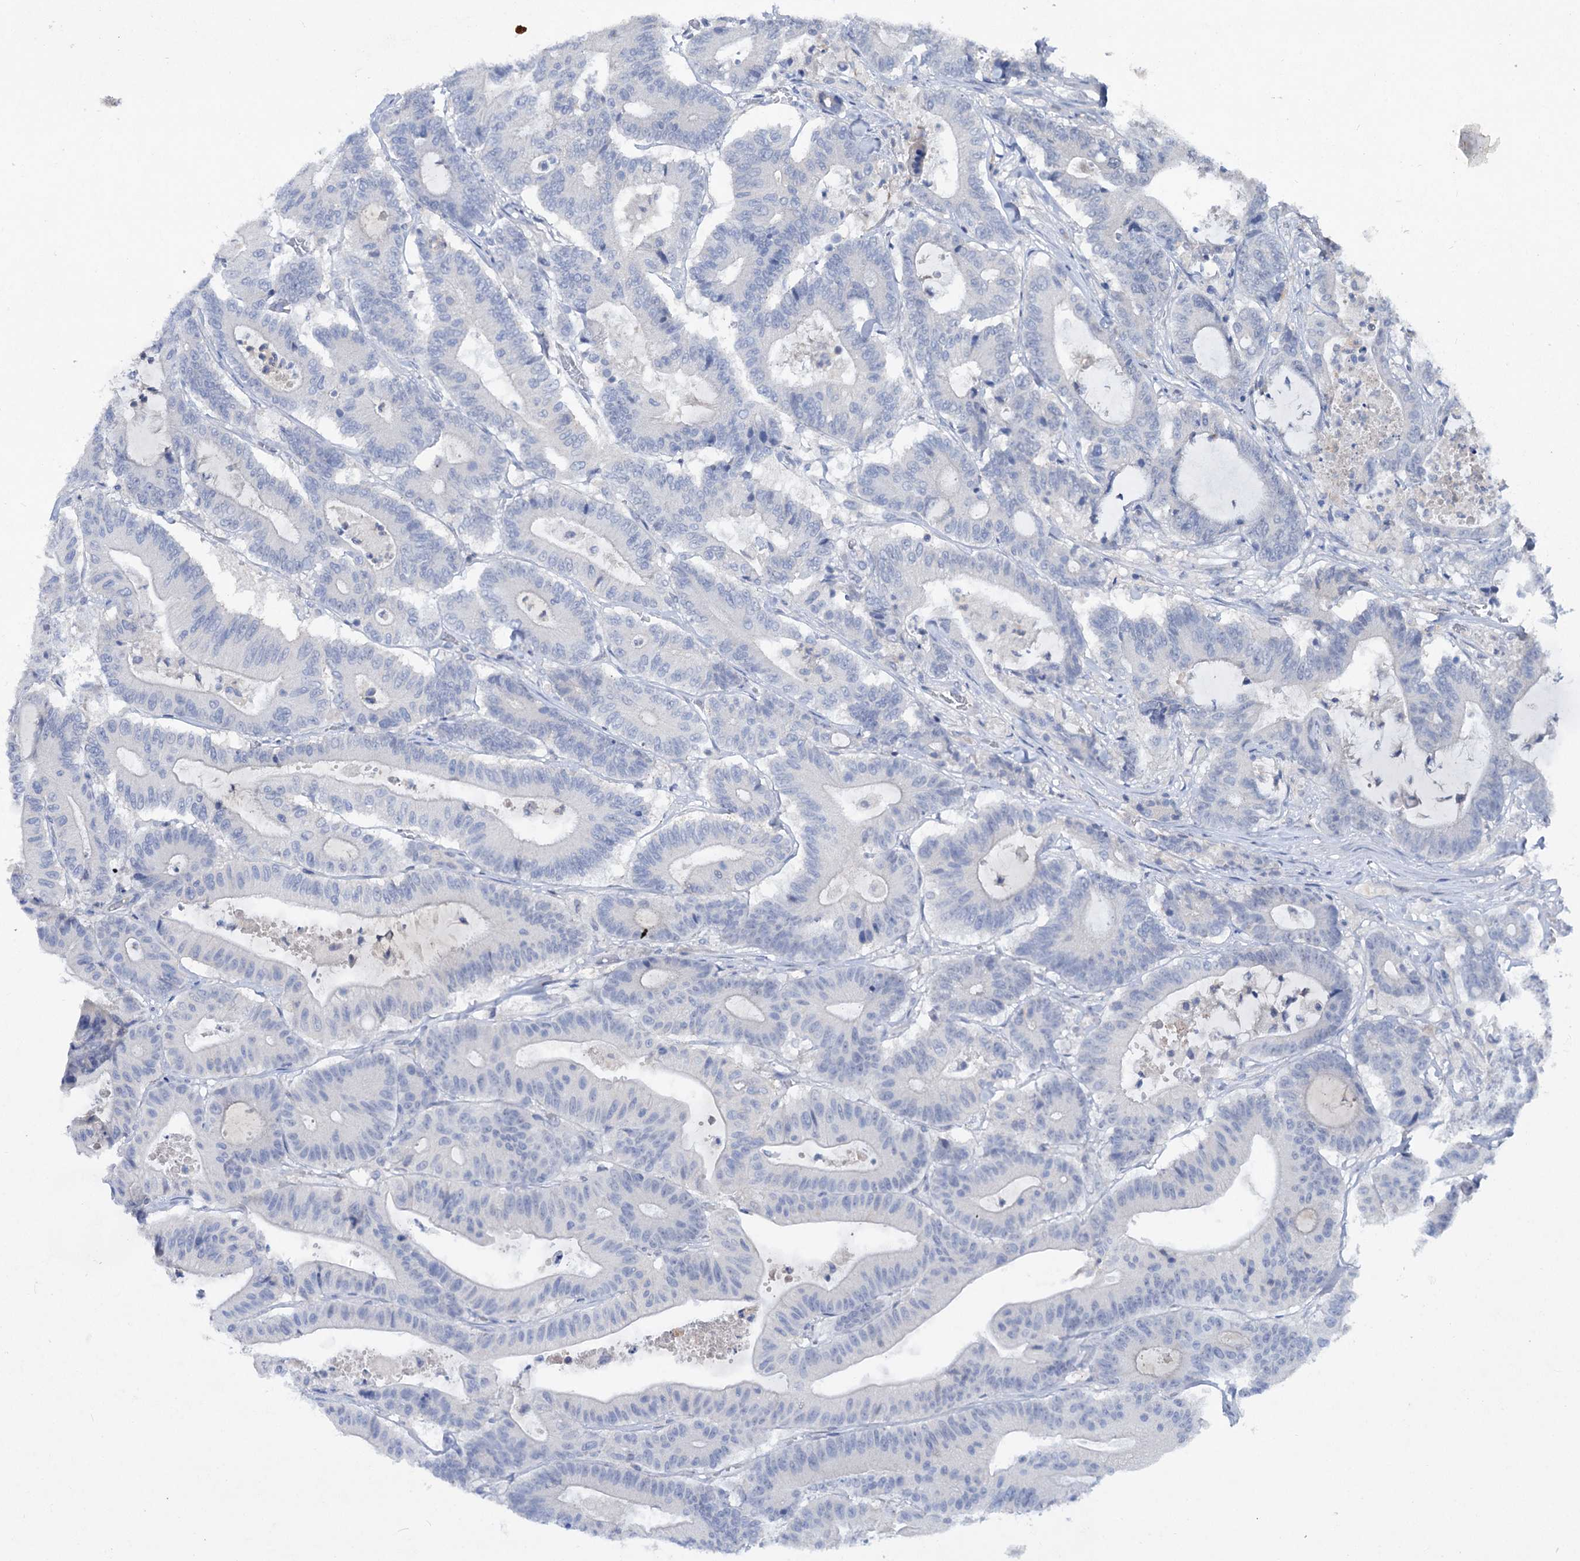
{"staining": {"intensity": "negative", "quantity": "none", "location": "none"}, "tissue": "colorectal cancer", "cell_type": "Tumor cells", "image_type": "cancer", "snomed": [{"axis": "morphology", "description": "Adenocarcinoma, NOS"}, {"axis": "topography", "description": "Colon"}], "caption": "The micrograph reveals no staining of tumor cells in adenocarcinoma (colorectal).", "gene": "ATP4A", "patient": {"sex": "female", "age": 84}}